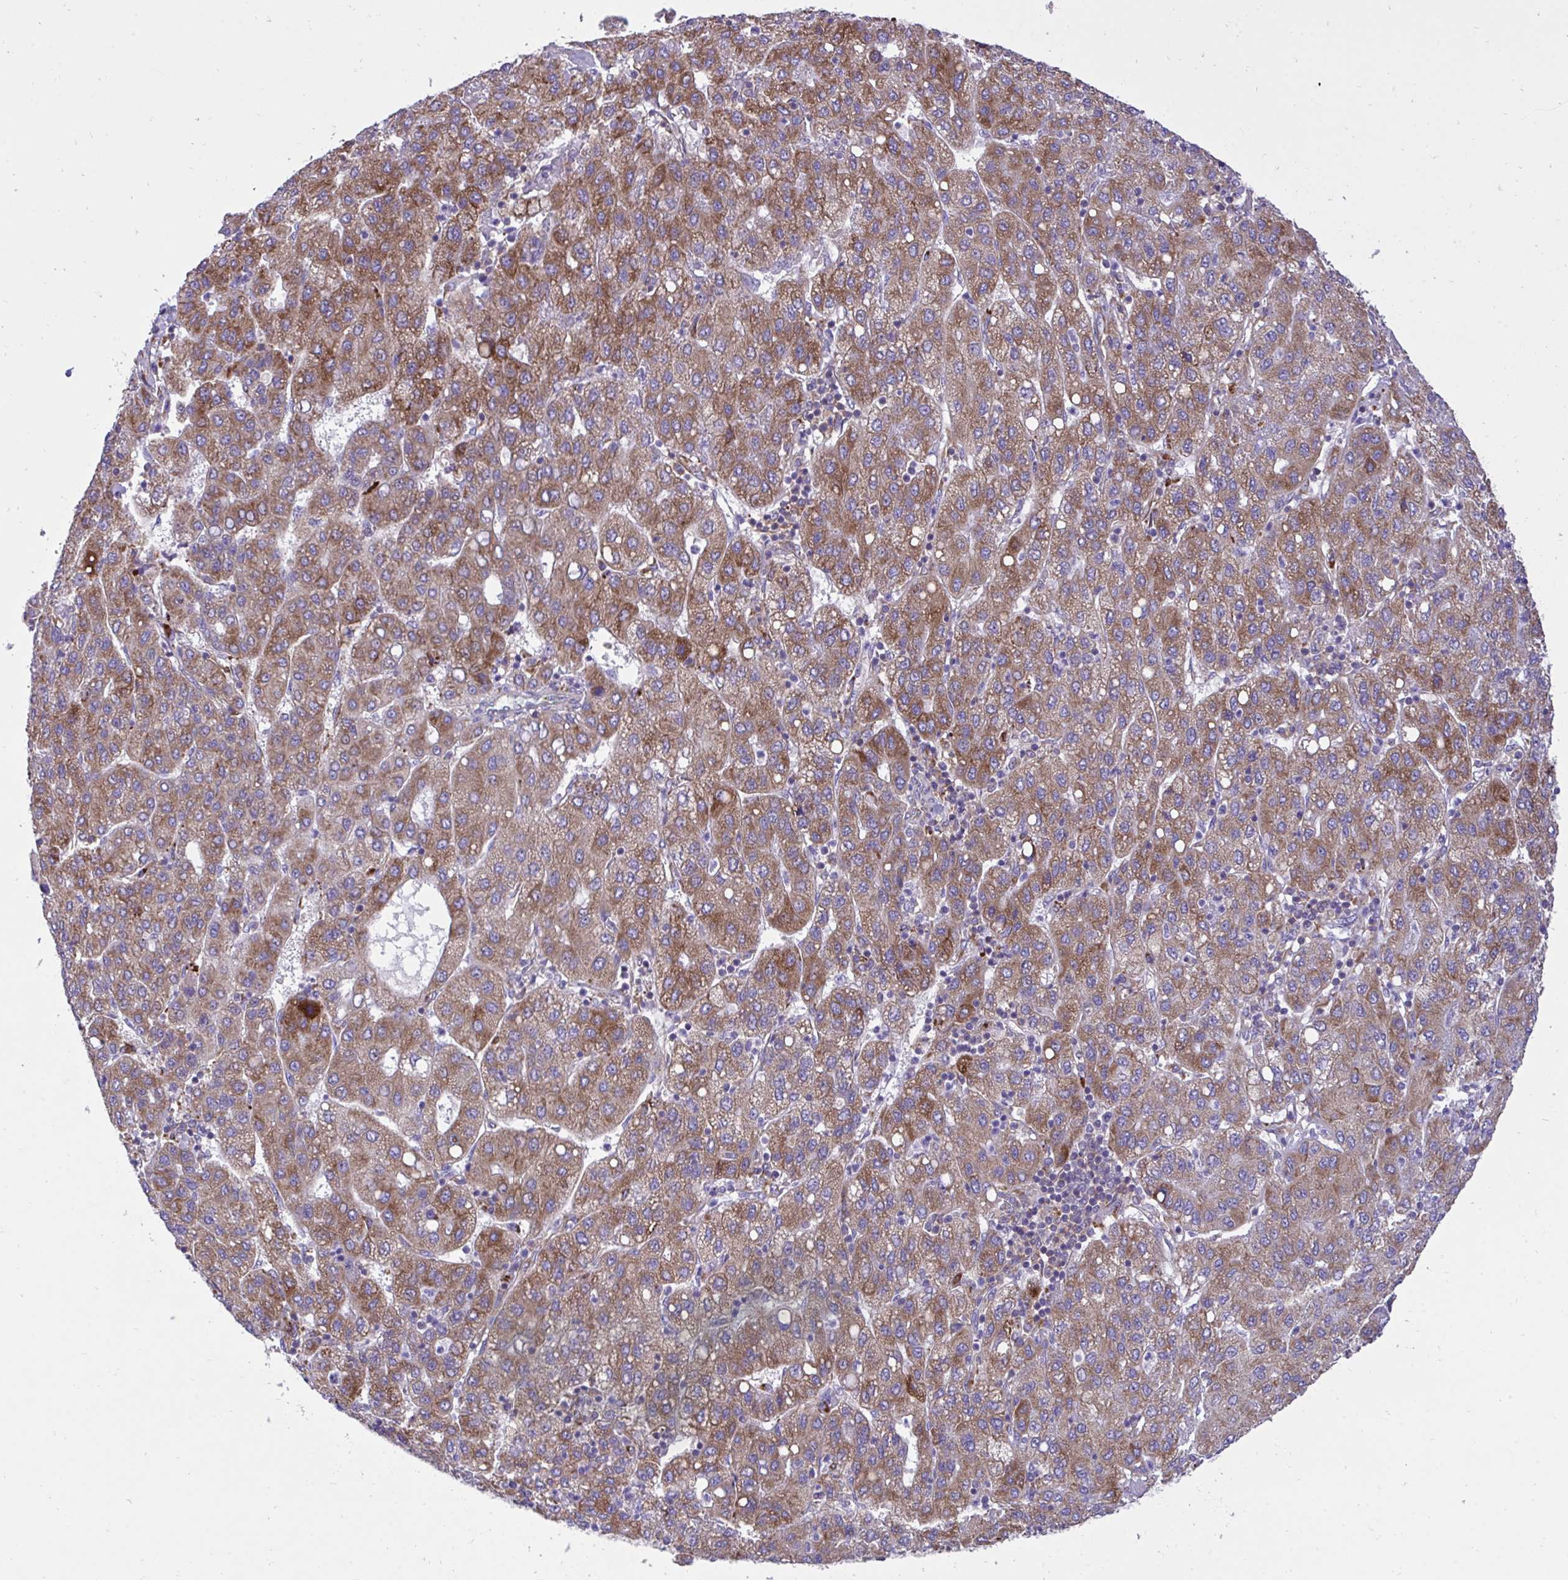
{"staining": {"intensity": "moderate", "quantity": ">75%", "location": "cytoplasmic/membranous"}, "tissue": "liver cancer", "cell_type": "Tumor cells", "image_type": "cancer", "snomed": [{"axis": "morphology", "description": "Carcinoma, Hepatocellular, NOS"}, {"axis": "topography", "description": "Liver"}], "caption": "High-power microscopy captured an immunohistochemistry micrograph of hepatocellular carcinoma (liver), revealing moderate cytoplasmic/membranous positivity in about >75% of tumor cells.", "gene": "RPS15", "patient": {"sex": "male", "age": 65}}